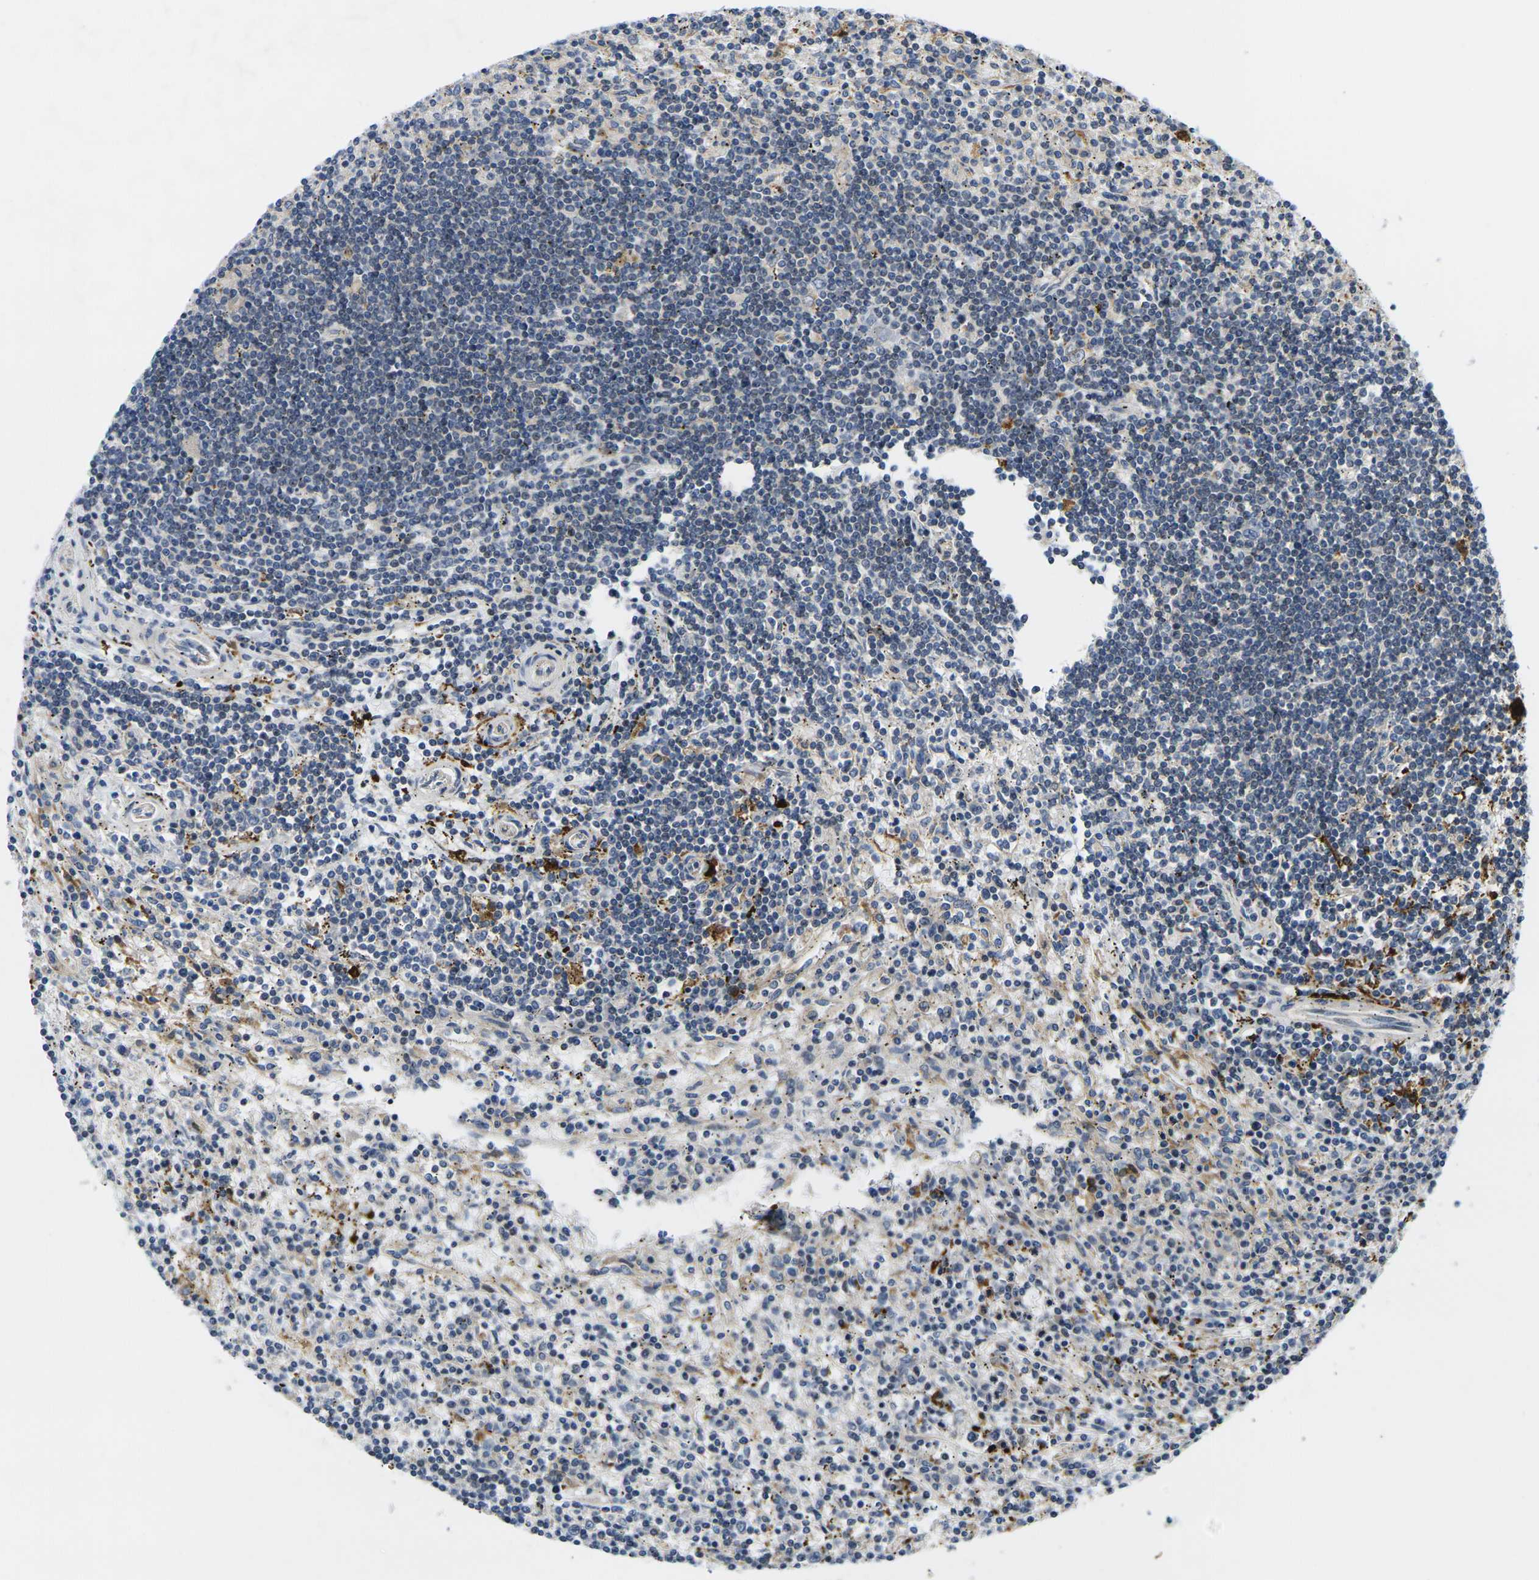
{"staining": {"intensity": "weak", "quantity": "<25%", "location": "cytoplasmic/membranous"}, "tissue": "lymphoma", "cell_type": "Tumor cells", "image_type": "cancer", "snomed": [{"axis": "morphology", "description": "Malignant lymphoma, non-Hodgkin's type, Low grade"}, {"axis": "topography", "description": "Spleen"}], "caption": "Tumor cells show no significant protein expression in malignant lymphoma, non-Hodgkin's type (low-grade).", "gene": "ROBO2", "patient": {"sex": "male", "age": 76}}